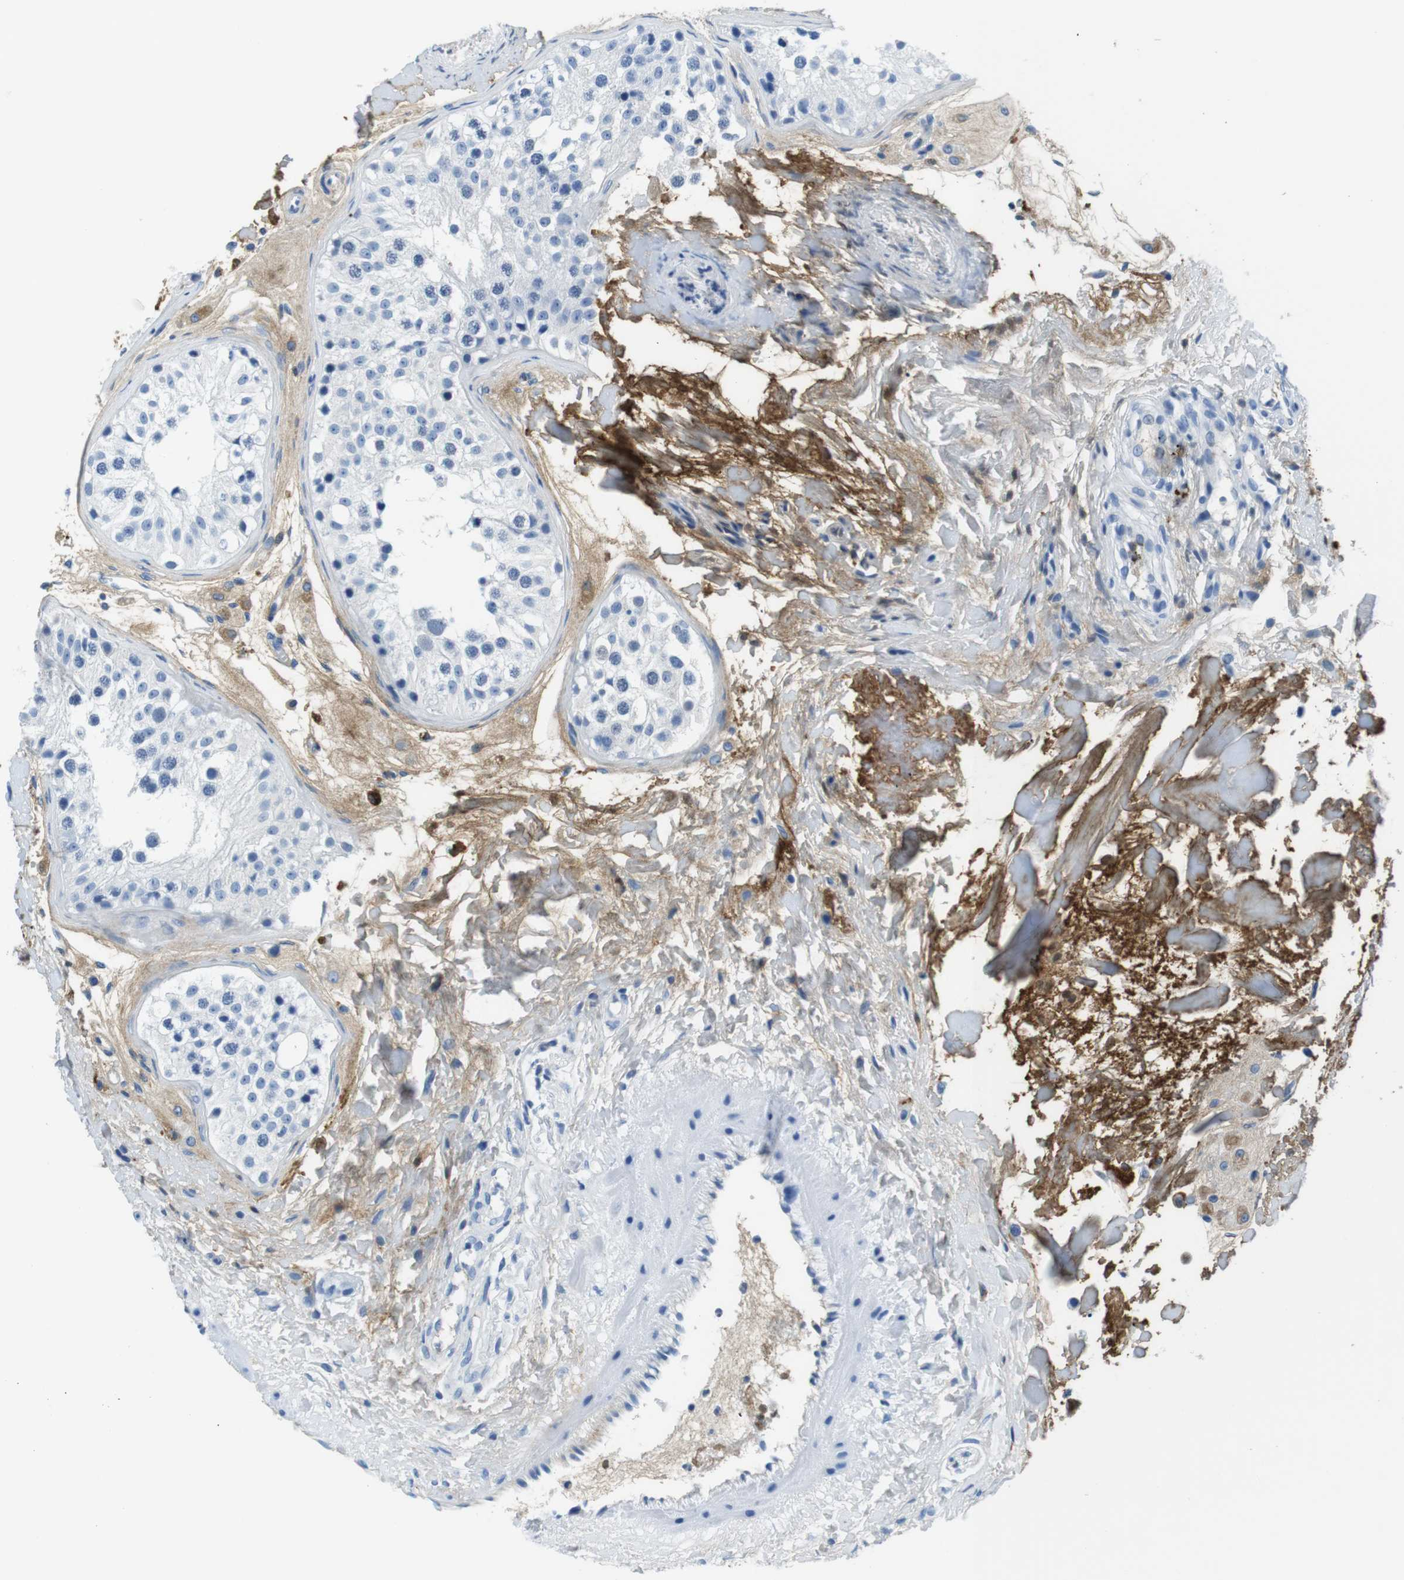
{"staining": {"intensity": "negative", "quantity": "none", "location": "none"}, "tissue": "testis", "cell_type": "Cells in seminiferous ducts", "image_type": "normal", "snomed": [{"axis": "morphology", "description": "Normal tissue, NOS"}, {"axis": "morphology", "description": "Adenocarcinoma, metastatic, NOS"}, {"axis": "topography", "description": "Testis"}], "caption": "The IHC image has no significant expression in cells in seminiferous ducts of testis.", "gene": "IGKC", "patient": {"sex": "male", "age": 26}}